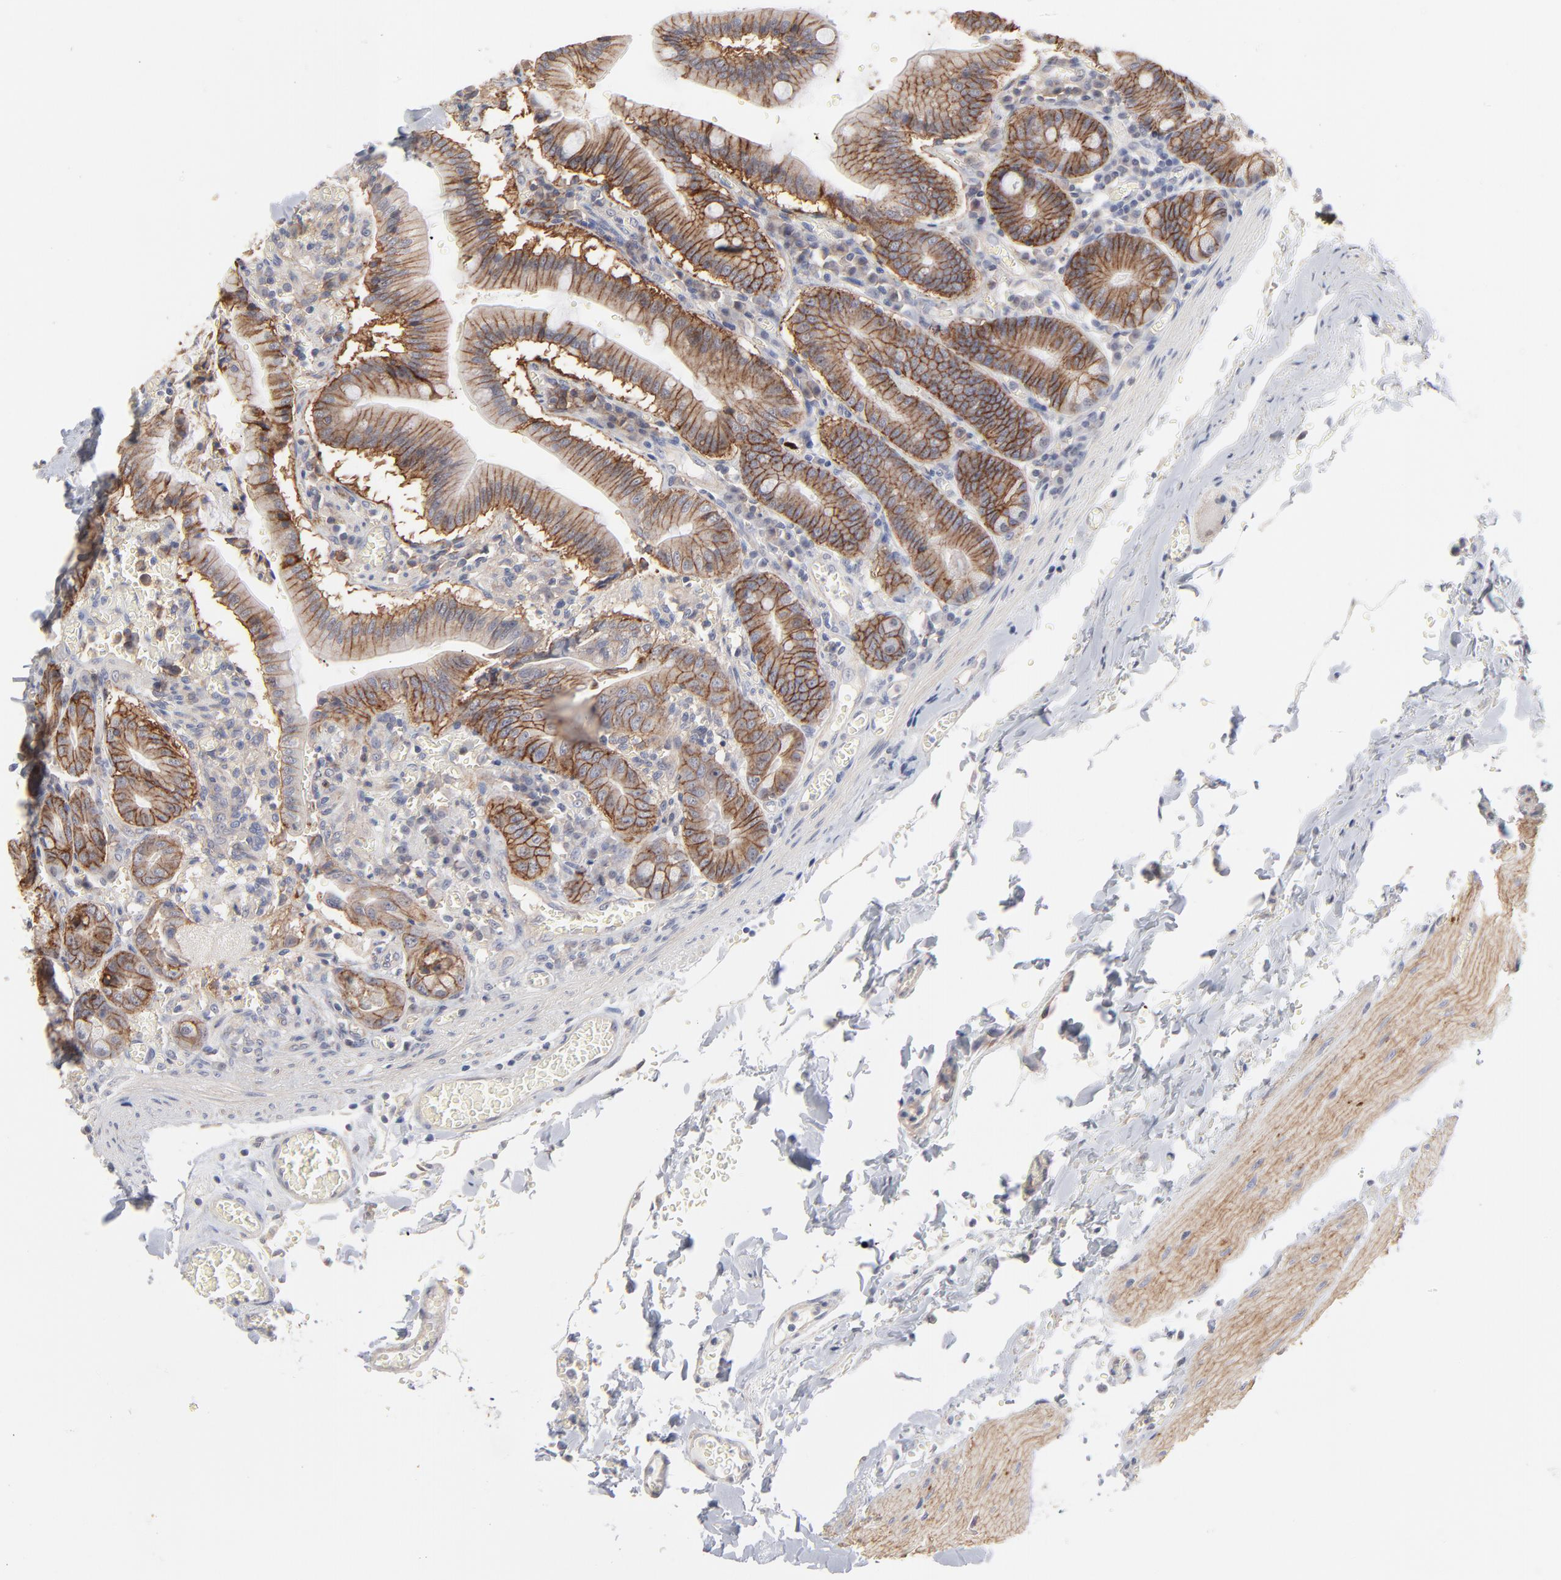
{"staining": {"intensity": "moderate", "quantity": ">75%", "location": "cytoplasmic/membranous"}, "tissue": "small intestine", "cell_type": "Glandular cells", "image_type": "normal", "snomed": [{"axis": "morphology", "description": "Normal tissue, NOS"}, {"axis": "topography", "description": "Small intestine"}], "caption": "Immunohistochemistry staining of unremarkable small intestine, which shows medium levels of moderate cytoplasmic/membranous positivity in approximately >75% of glandular cells indicating moderate cytoplasmic/membranous protein positivity. The staining was performed using DAB (3,3'-diaminobenzidine) (brown) for protein detection and nuclei were counterstained in hematoxylin (blue).", "gene": "SLC16A1", "patient": {"sex": "male", "age": 71}}